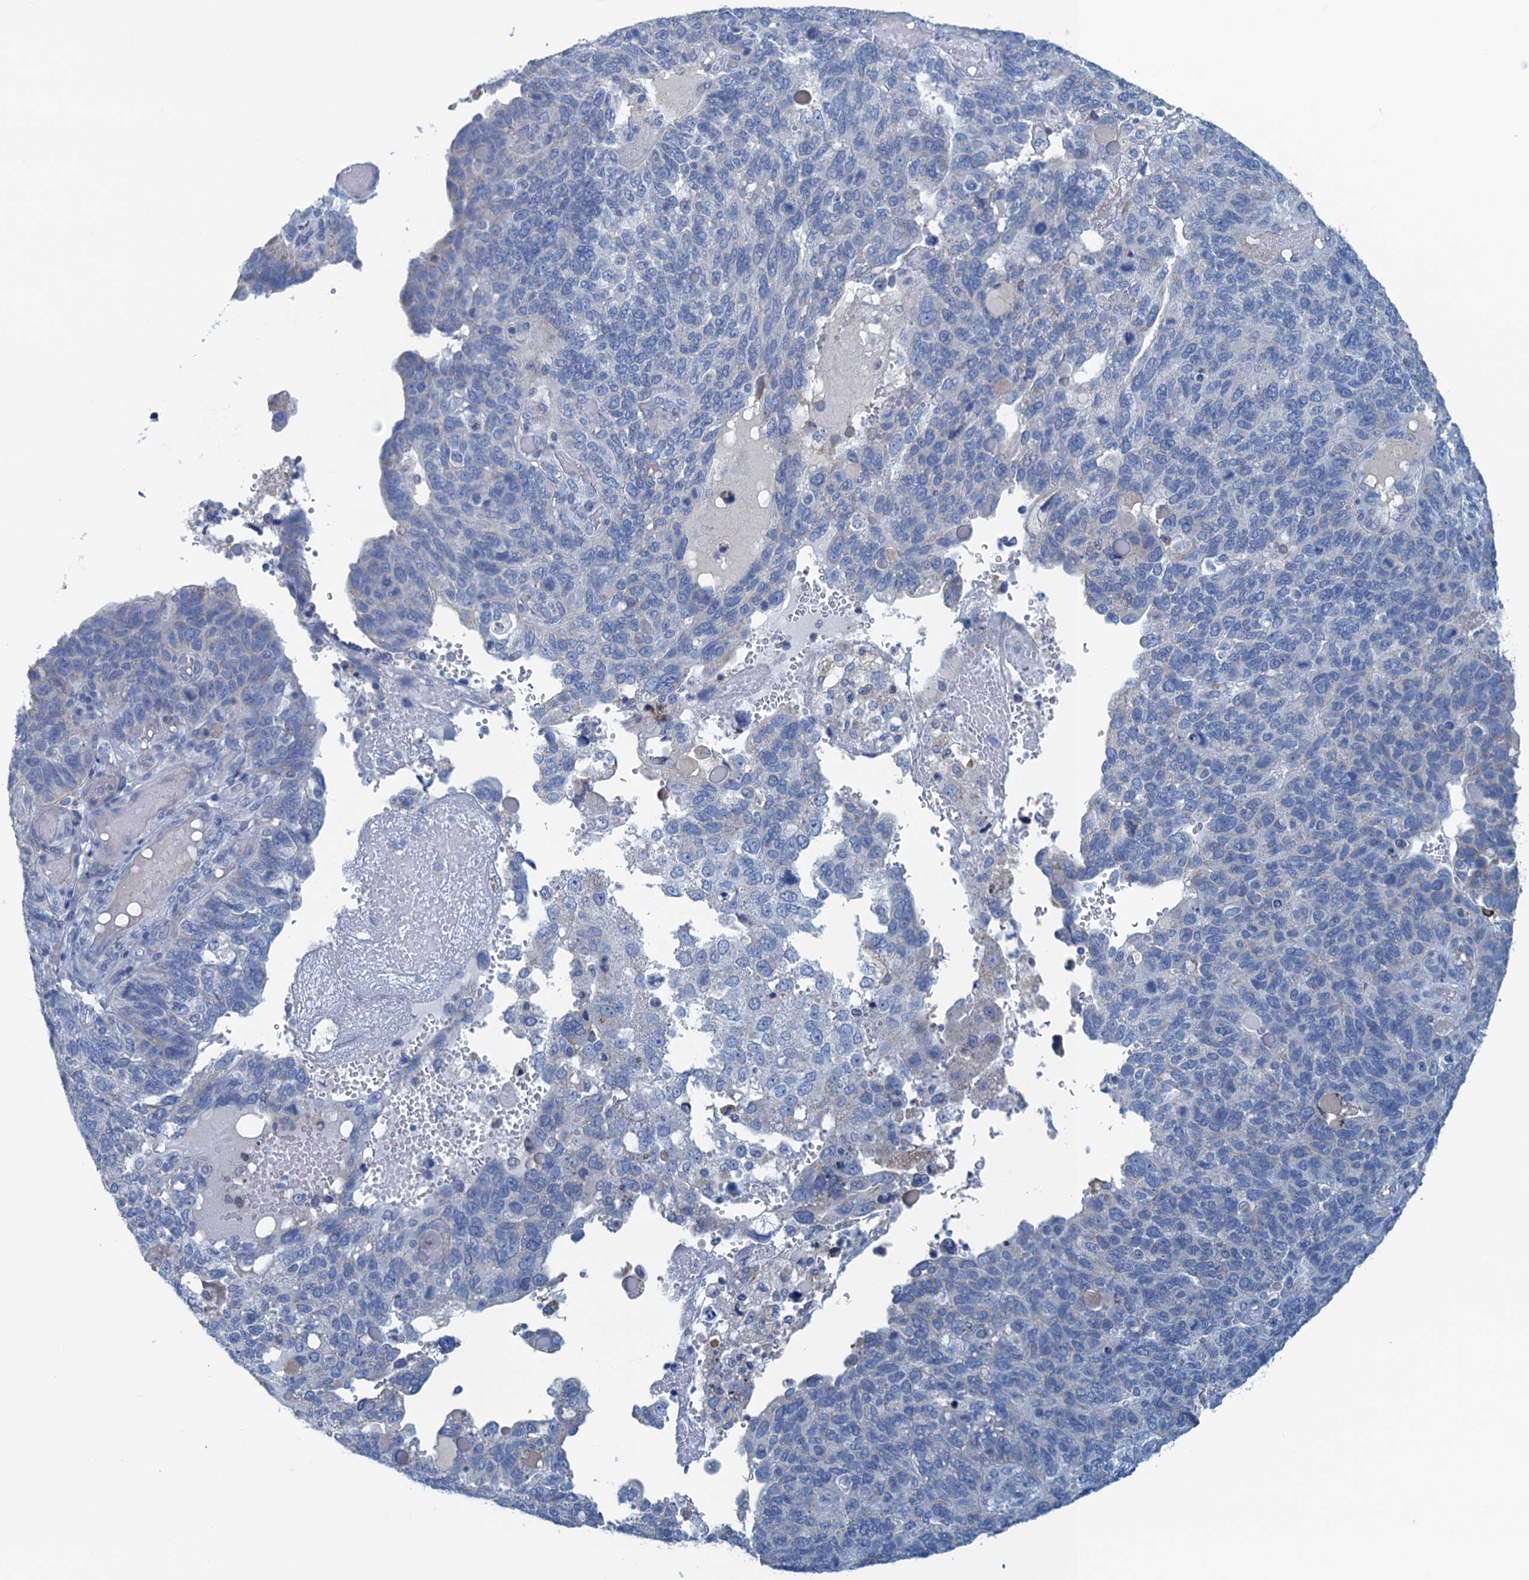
{"staining": {"intensity": "negative", "quantity": "none", "location": "none"}, "tissue": "endometrial cancer", "cell_type": "Tumor cells", "image_type": "cancer", "snomed": [{"axis": "morphology", "description": "Adenocarcinoma, NOS"}, {"axis": "topography", "description": "Endometrium"}], "caption": "Tumor cells show no significant staining in endometrial adenocarcinoma.", "gene": "C10orf88", "patient": {"sex": "female", "age": 66}}